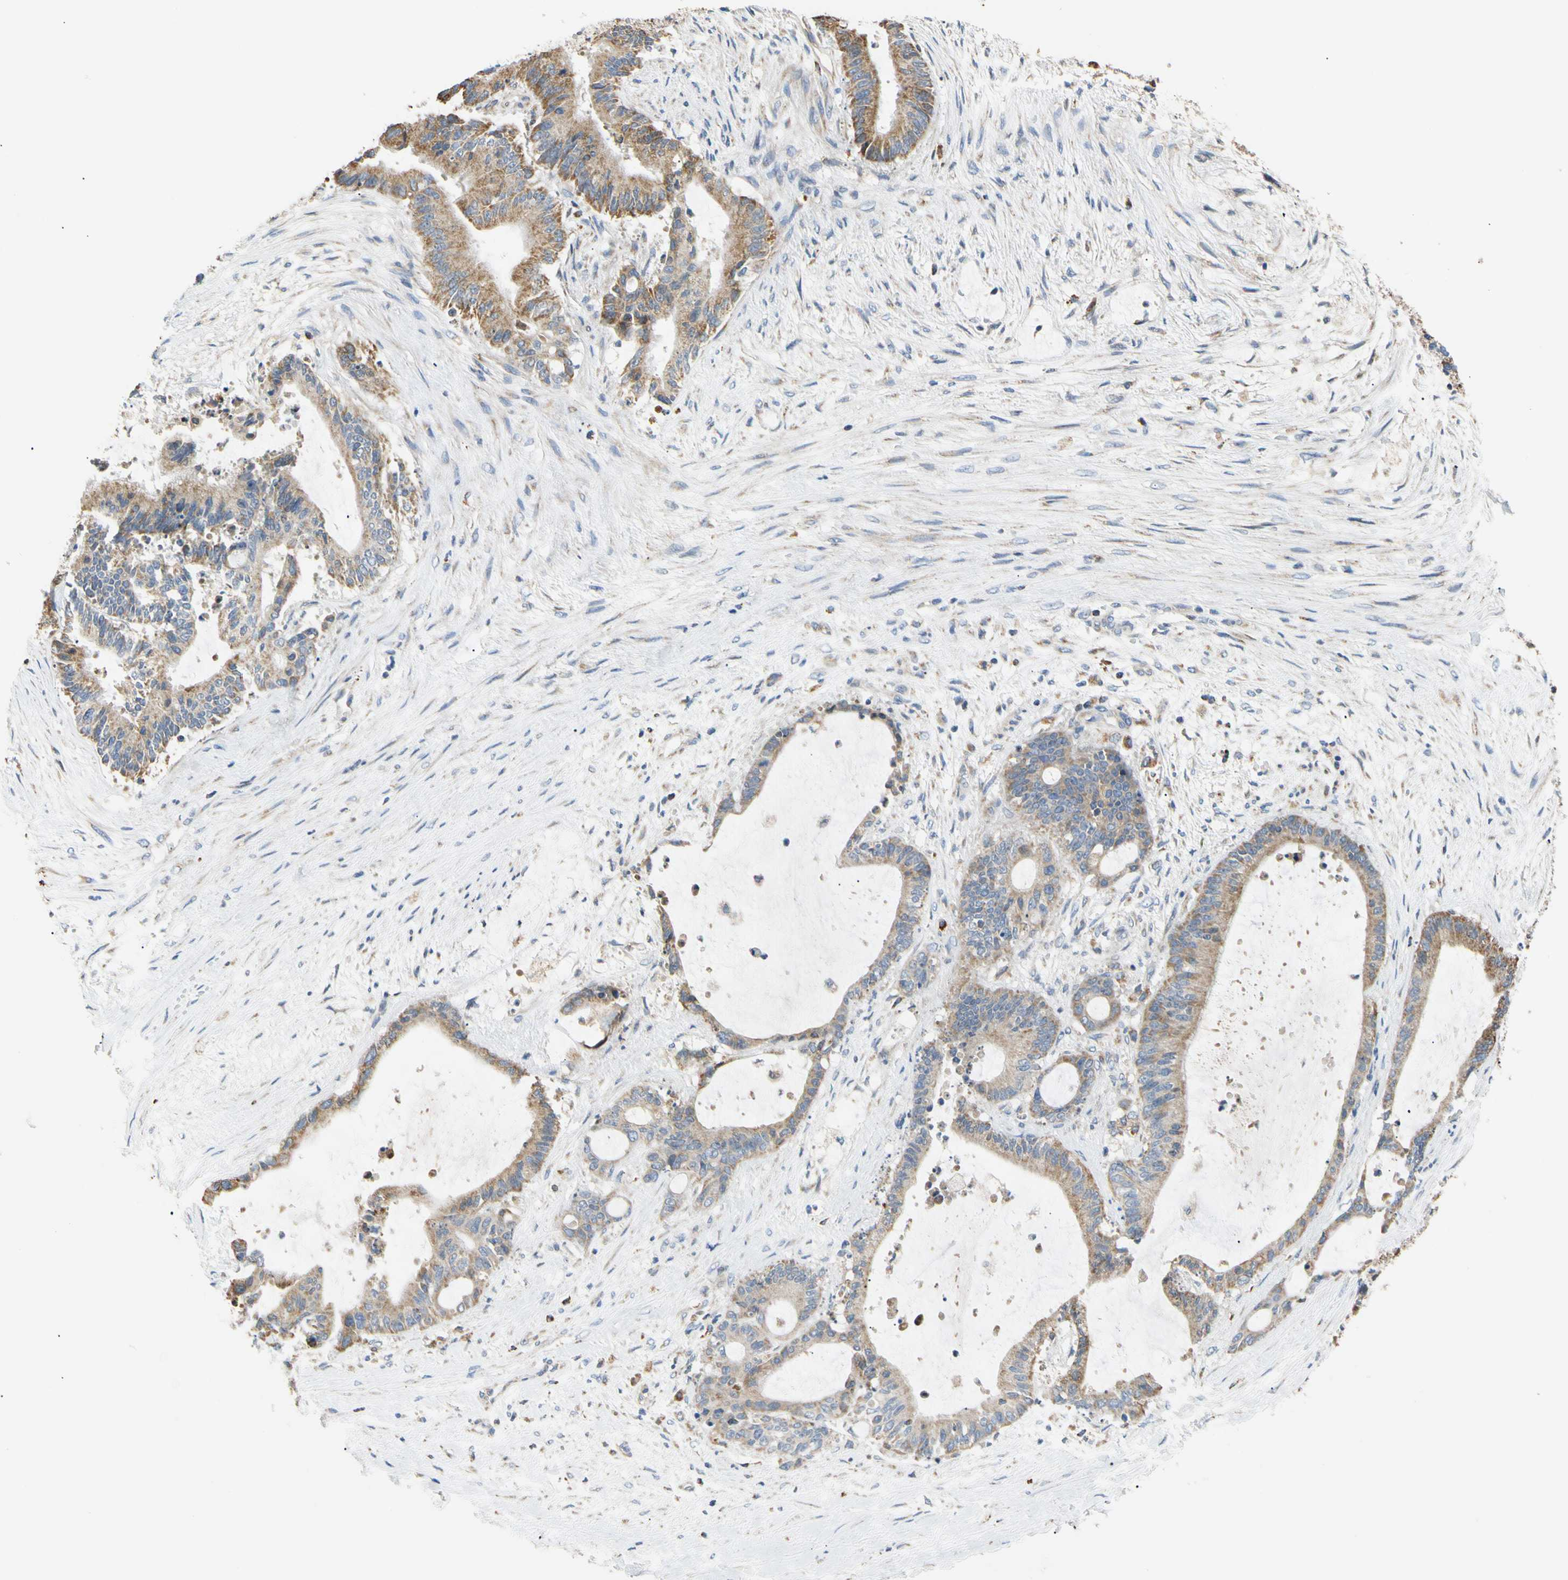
{"staining": {"intensity": "moderate", "quantity": ">75%", "location": "cytoplasmic/membranous"}, "tissue": "liver cancer", "cell_type": "Tumor cells", "image_type": "cancer", "snomed": [{"axis": "morphology", "description": "Cholangiocarcinoma"}, {"axis": "topography", "description": "Liver"}], "caption": "Human liver cholangiocarcinoma stained with a brown dye displays moderate cytoplasmic/membranous positive positivity in approximately >75% of tumor cells.", "gene": "PLGRKT", "patient": {"sex": "female", "age": 73}}